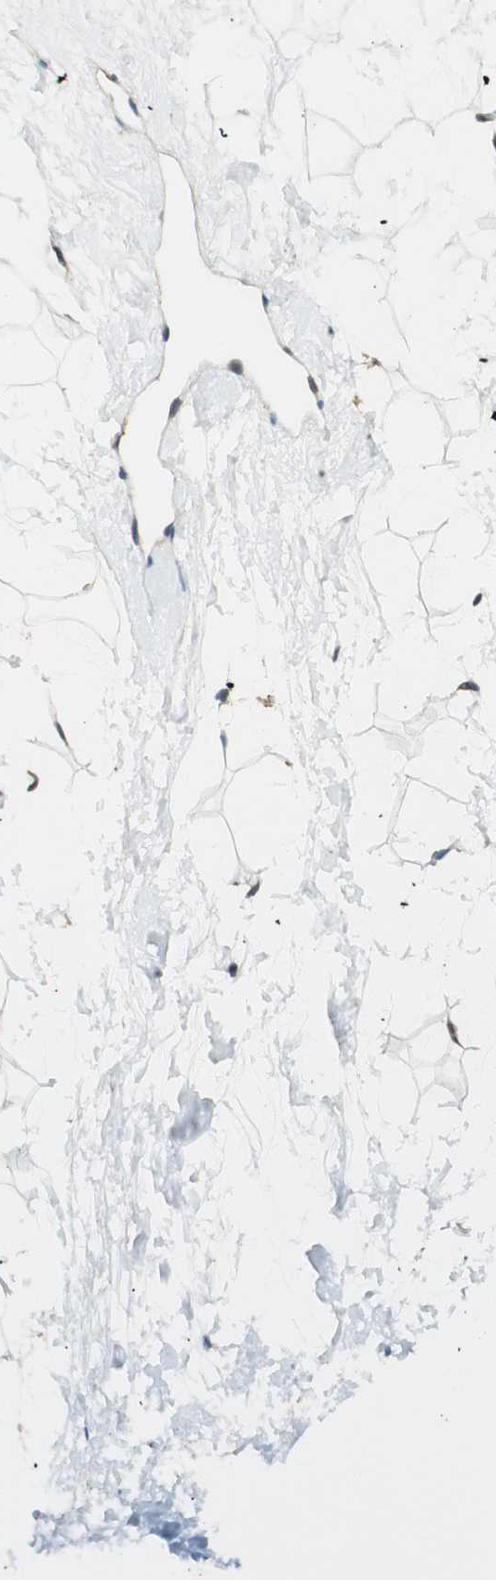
{"staining": {"intensity": "weak", "quantity": "25%-75%", "location": "cytoplasmic/membranous"}, "tissue": "breast", "cell_type": "Adipocytes", "image_type": "normal", "snomed": [{"axis": "morphology", "description": "Normal tissue, NOS"}, {"axis": "topography", "description": "Breast"}], "caption": "The histopathology image exhibits immunohistochemical staining of benign breast. There is weak cytoplasmic/membranous staining is appreciated in about 25%-75% of adipocytes. (IHC, brightfield microscopy, high magnification).", "gene": "PSMD8", "patient": {"sex": "female", "age": 23}}